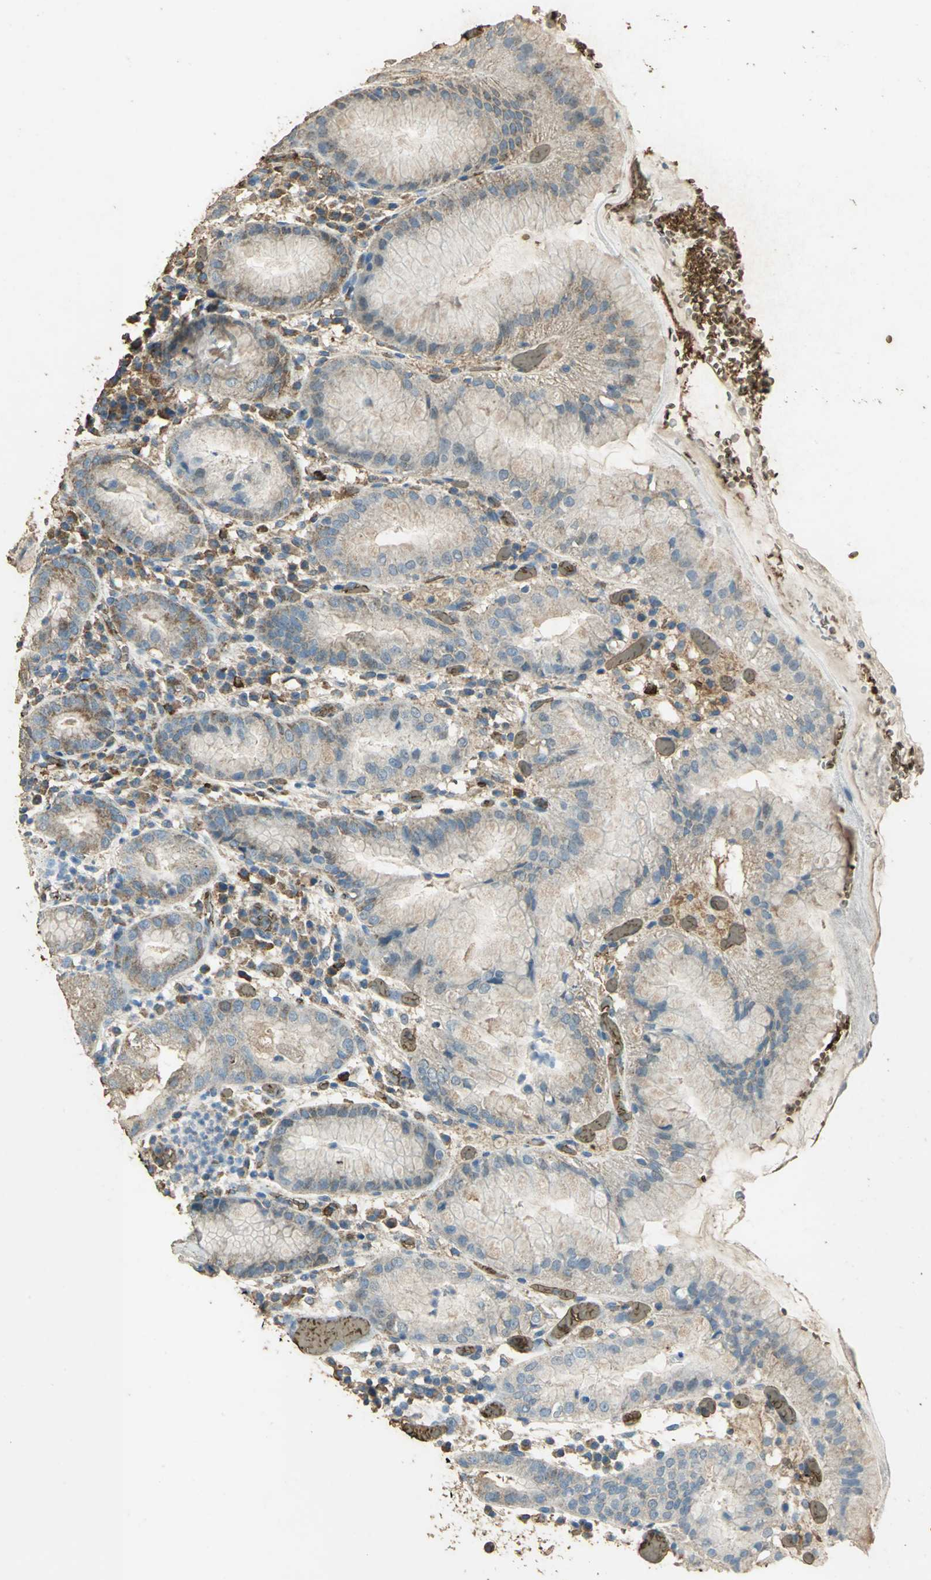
{"staining": {"intensity": "weak", "quantity": ">75%", "location": "cytoplasmic/membranous"}, "tissue": "stomach", "cell_type": "Glandular cells", "image_type": "normal", "snomed": [{"axis": "morphology", "description": "Normal tissue, NOS"}, {"axis": "topography", "description": "Stomach"}, {"axis": "topography", "description": "Stomach, lower"}], "caption": "Stomach stained with DAB immunohistochemistry (IHC) displays low levels of weak cytoplasmic/membranous staining in about >75% of glandular cells.", "gene": "TRAPPC2", "patient": {"sex": "female", "age": 75}}